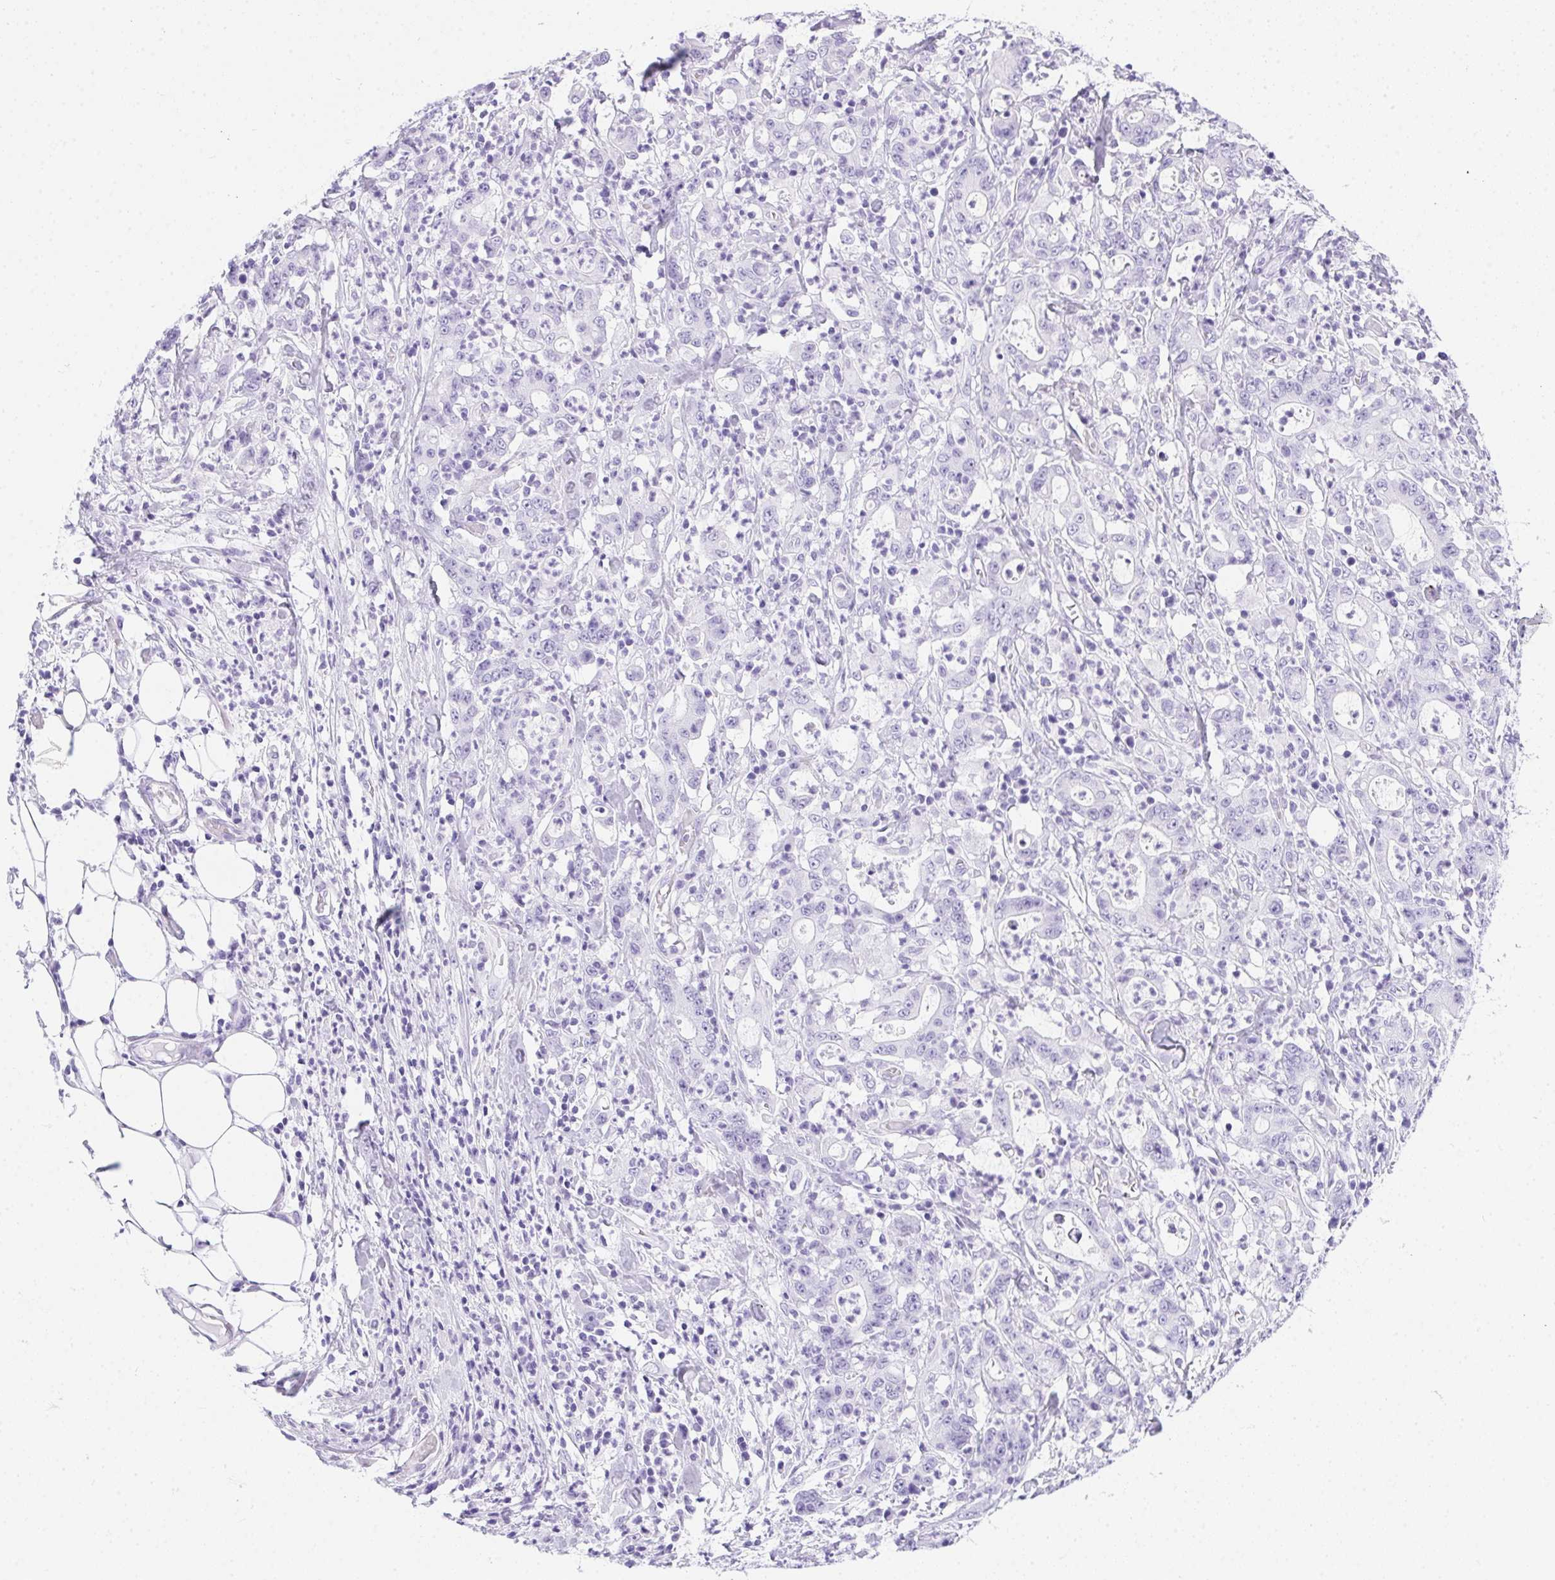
{"staining": {"intensity": "negative", "quantity": "none", "location": "none"}, "tissue": "stomach cancer", "cell_type": "Tumor cells", "image_type": "cancer", "snomed": [{"axis": "morphology", "description": "Adenocarcinoma, NOS"}, {"axis": "topography", "description": "Stomach, upper"}], "caption": "Immunohistochemical staining of stomach cancer (adenocarcinoma) reveals no significant expression in tumor cells.", "gene": "SPACA5B", "patient": {"sex": "male", "age": 68}}